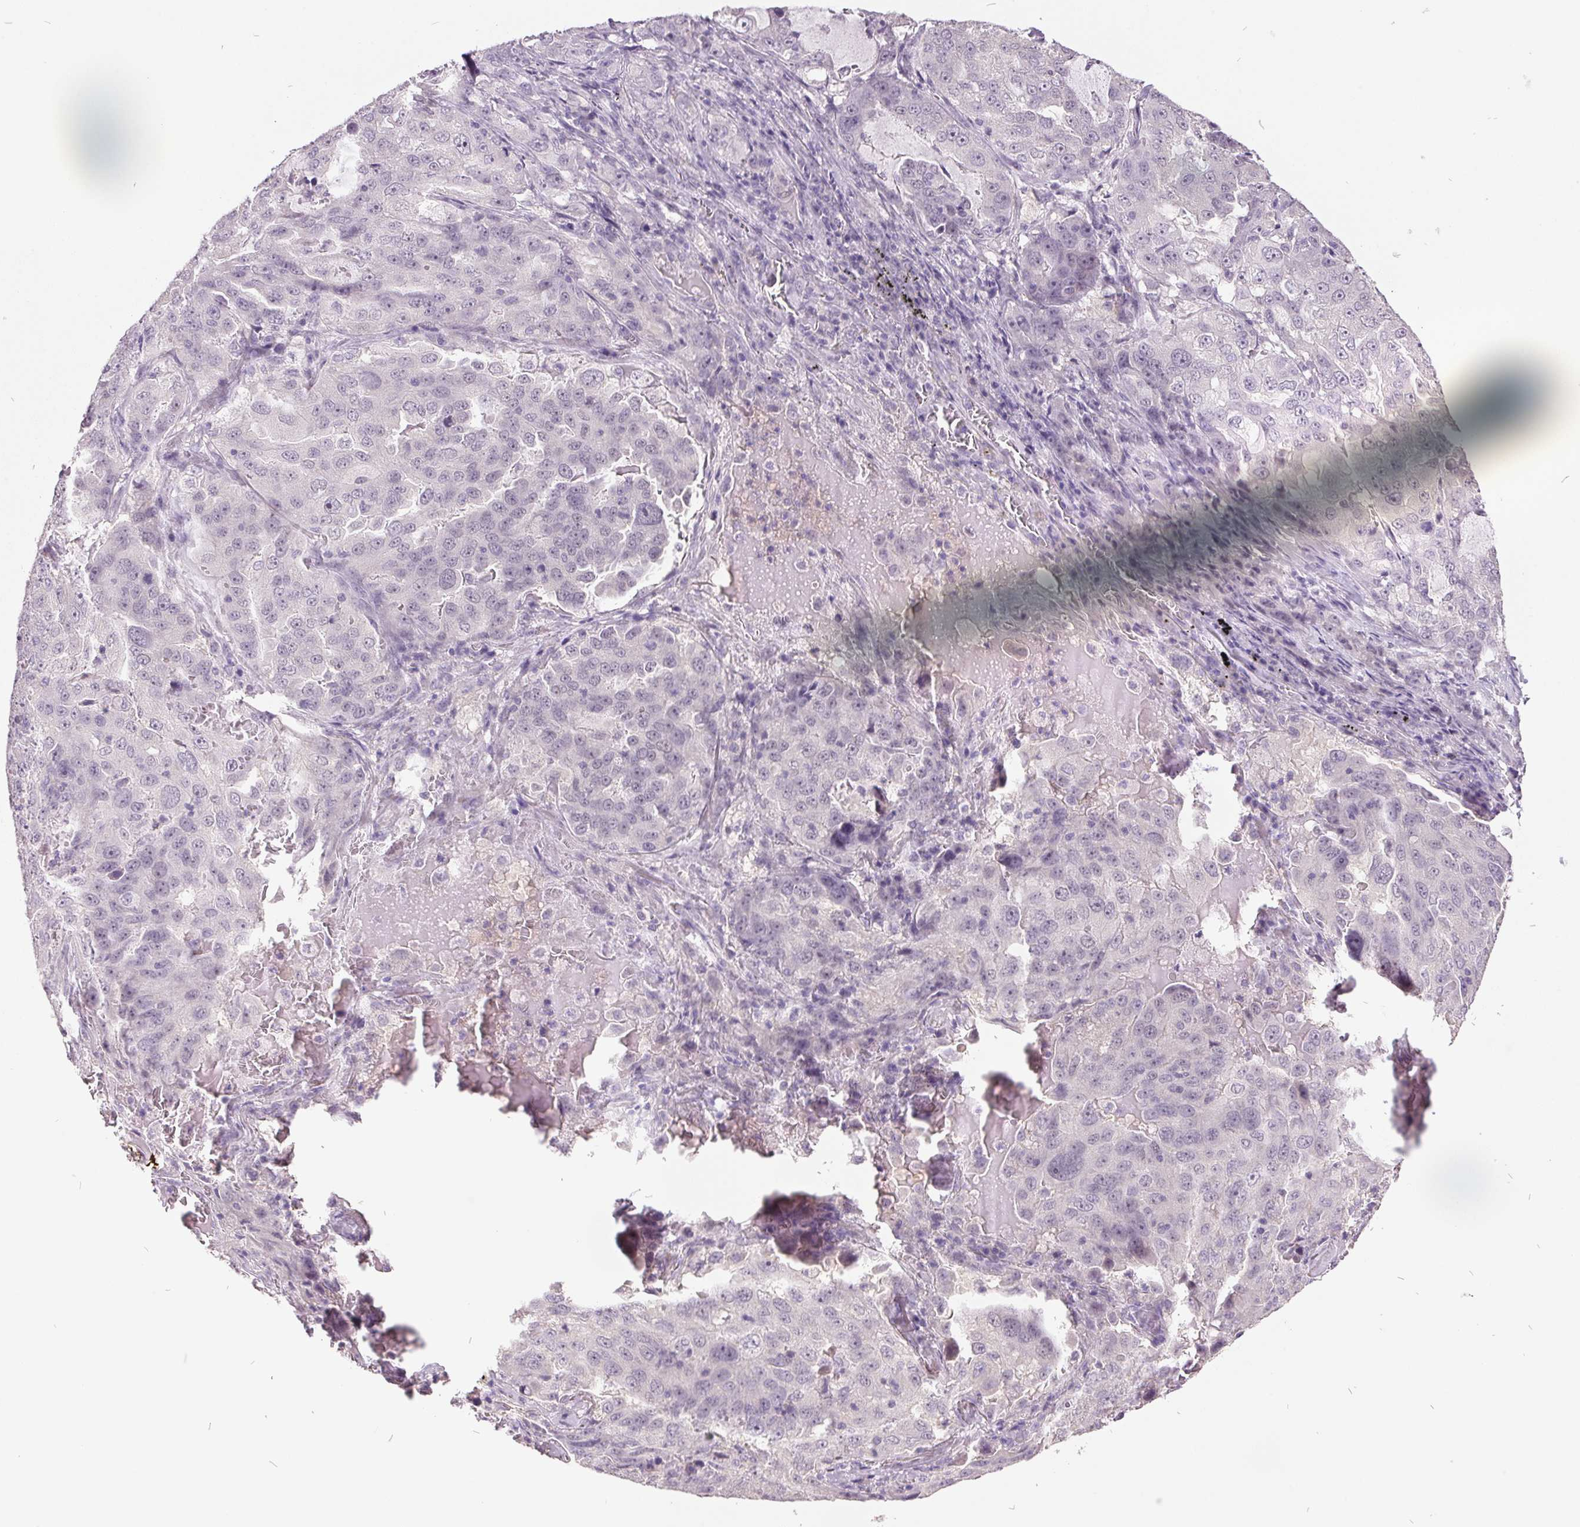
{"staining": {"intensity": "negative", "quantity": "none", "location": "none"}, "tissue": "lung cancer", "cell_type": "Tumor cells", "image_type": "cancer", "snomed": [{"axis": "morphology", "description": "Adenocarcinoma, NOS"}, {"axis": "topography", "description": "Lung"}], "caption": "Adenocarcinoma (lung) was stained to show a protein in brown. There is no significant positivity in tumor cells.", "gene": "C2orf16", "patient": {"sex": "female", "age": 61}}